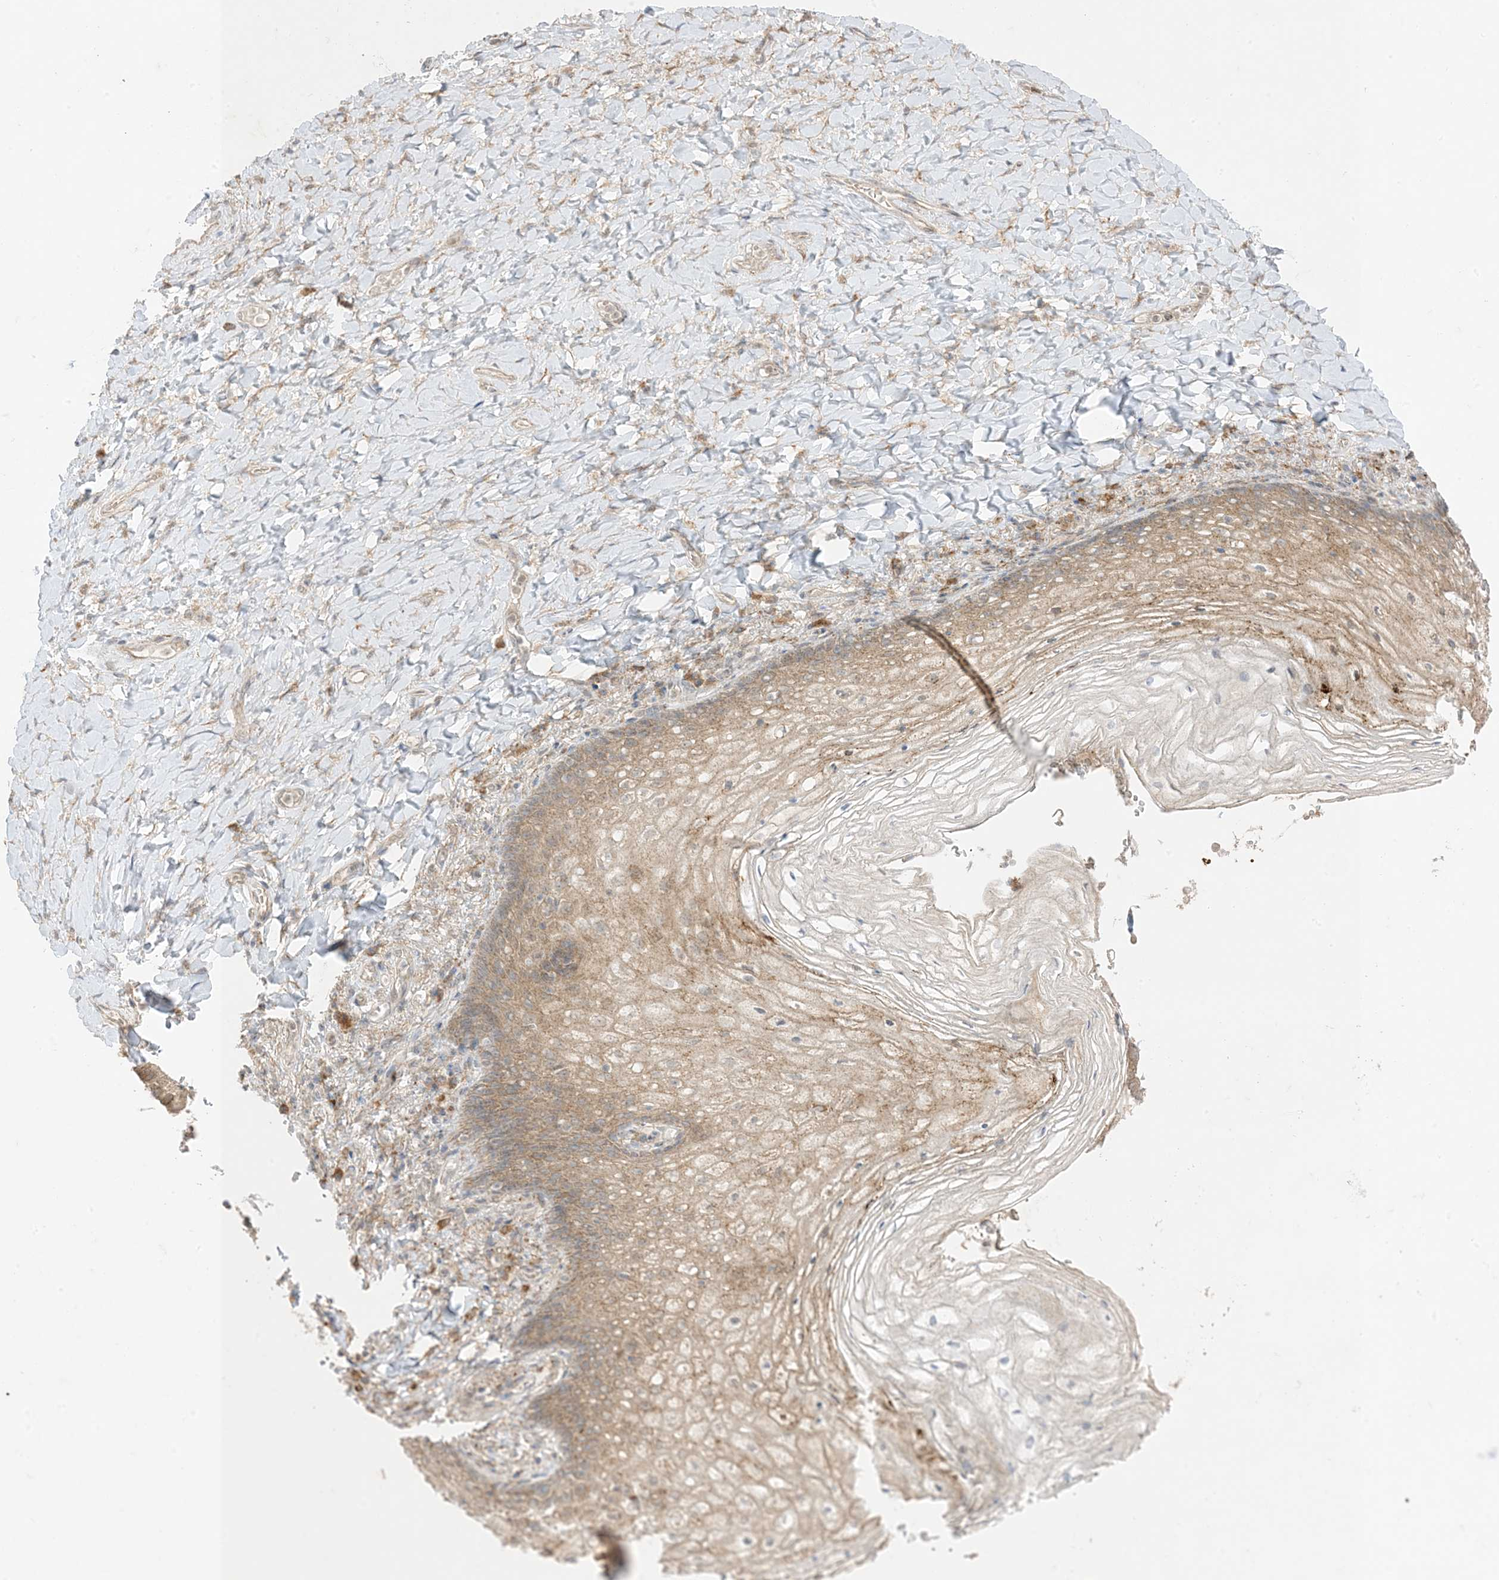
{"staining": {"intensity": "moderate", "quantity": ">75%", "location": "cytoplasmic/membranous"}, "tissue": "vagina", "cell_type": "Squamous epithelial cells", "image_type": "normal", "snomed": [{"axis": "morphology", "description": "Normal tissue, NOS"}, {"axis": "topography", "description": "Vagina"}], "caption": "Brown immunohistochemical staining in unremarkable human vagina exhibits moderate cytoplasmic/membranous positivity in about >75% of squamous epithelial cells.", "gene": "ODC1", "patient": {"sex": "female", "age": 60}}